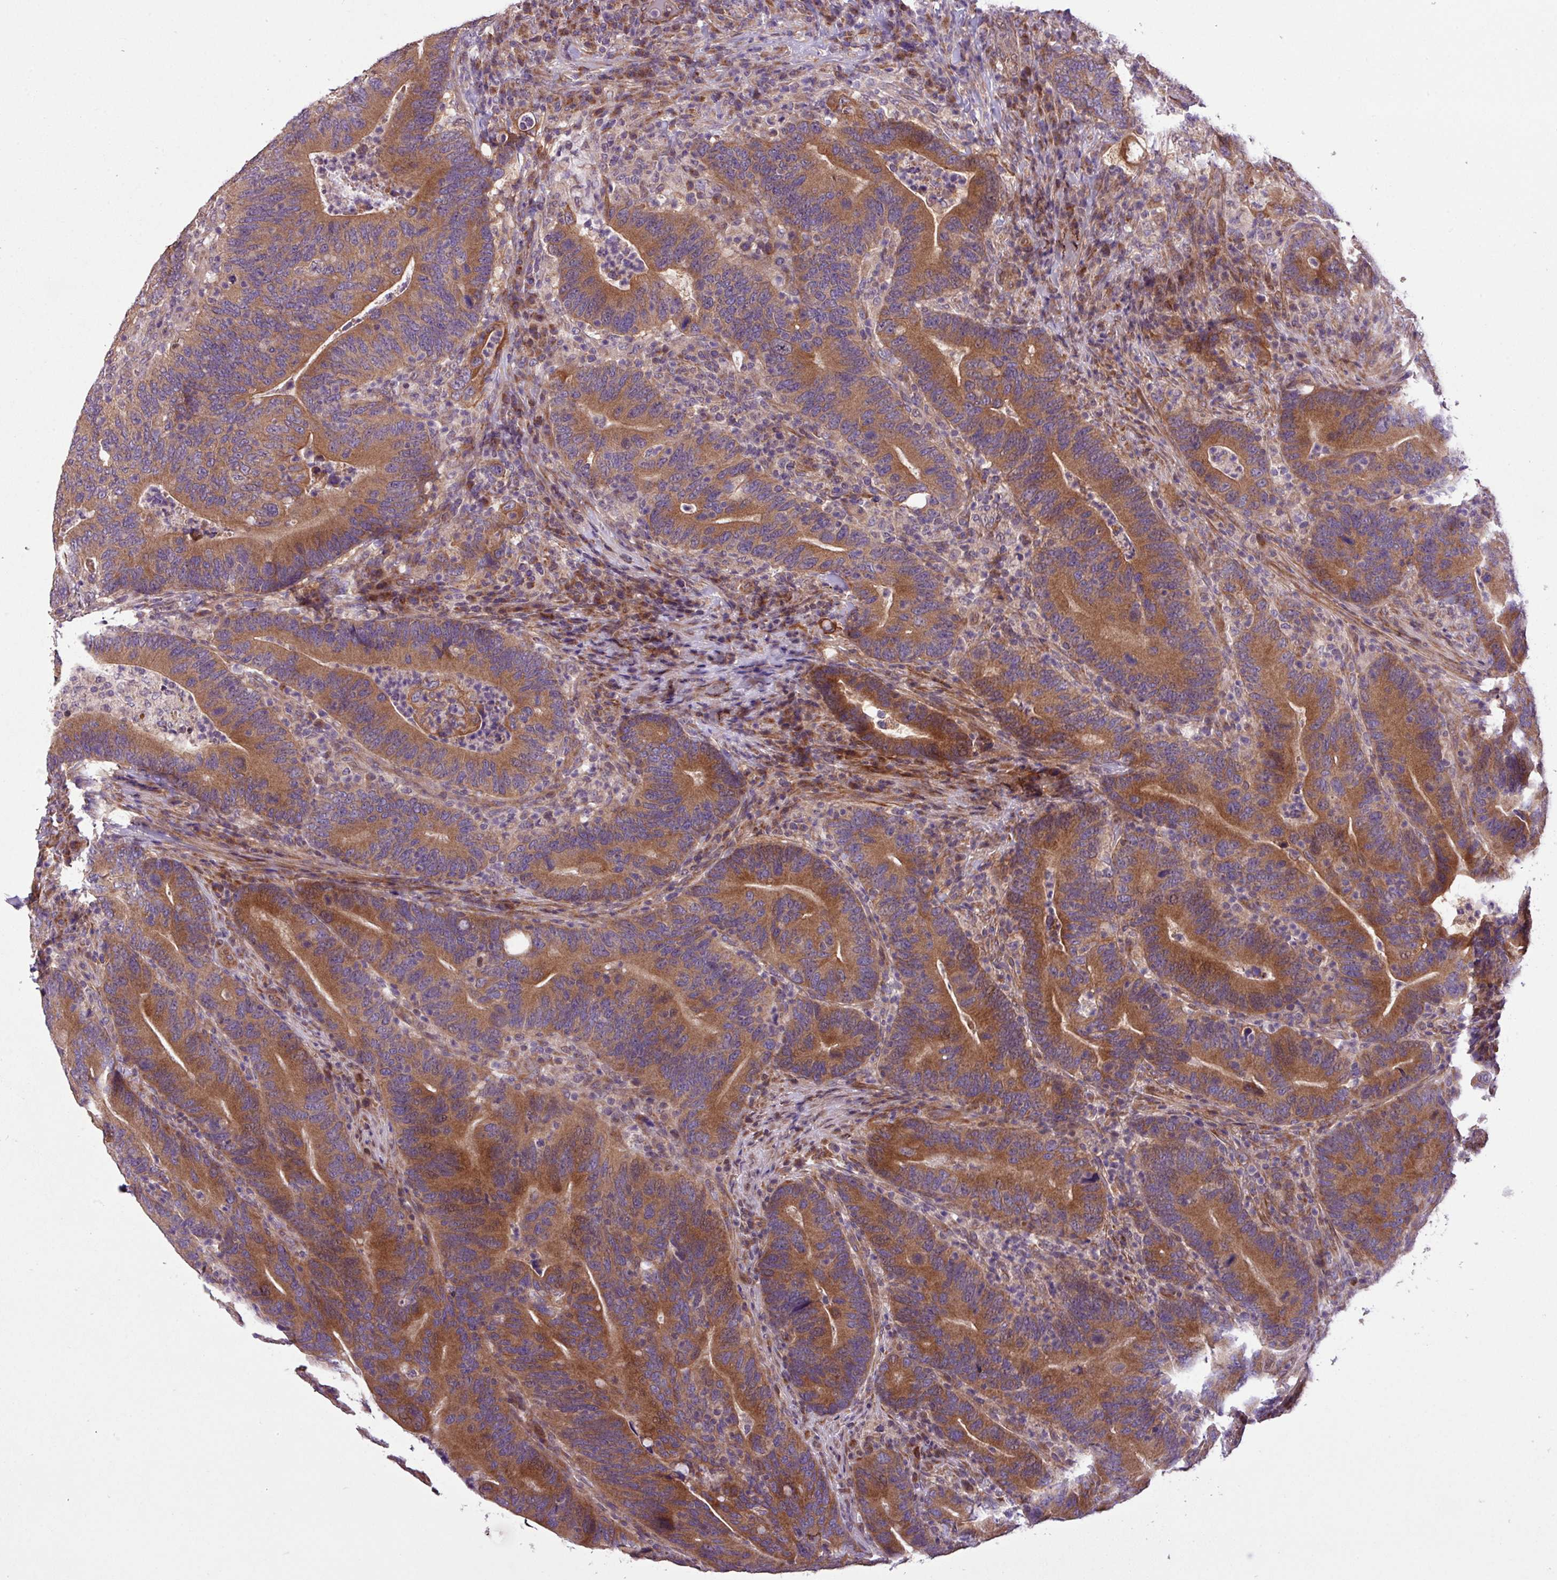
{"staining": {"intensity": "moderate", "quantity": ">75%", "location": "cytoplasmic/membranous"}, "tissue": "colorectal cancer", "cell_type": "Tumor cells", "image_type": "cancer", "snomed": [{"axis": "morphology", "description": "Adenocarcinoma, NOS"}, {"axis": "topography", "description": "Colon"}], "caption": "Adenocarcinoma (colorectal) was stained to show a protein in brown. There is medium levels of moderate cytoplasmic/membranous staining in about >75% of tumor cells.", "gene": "TIMM10B", "patient": {"sex": "female", "age": 66}}